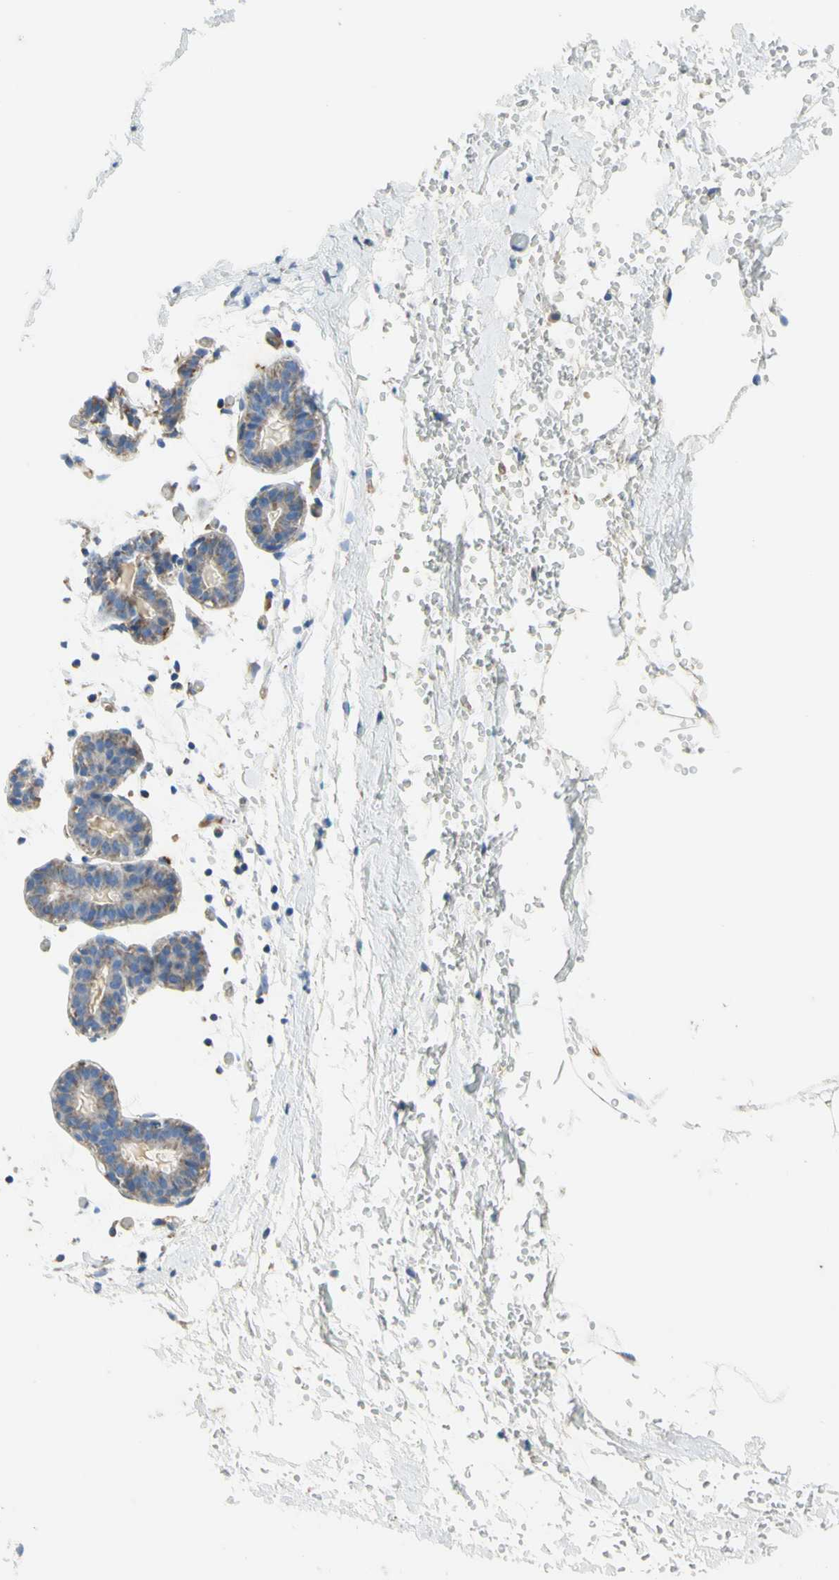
{"staining": {"intensity": "negative", "quantity": "none", "location": "none"}, "tissue": "breast", "cell_type": "Adipocytes", "image_type": "normal", "snomed": [{"axis": "morphology", "description": "Normal tissue, NOS"}, {"axis": "topography", "description": "Breast"}], "caption": "DAB immunohistochemical staining of normal human breast displays no significant staining in adipocytes.", "gene": "SDHB", "patient": {"sex": "female", "age": 27}}